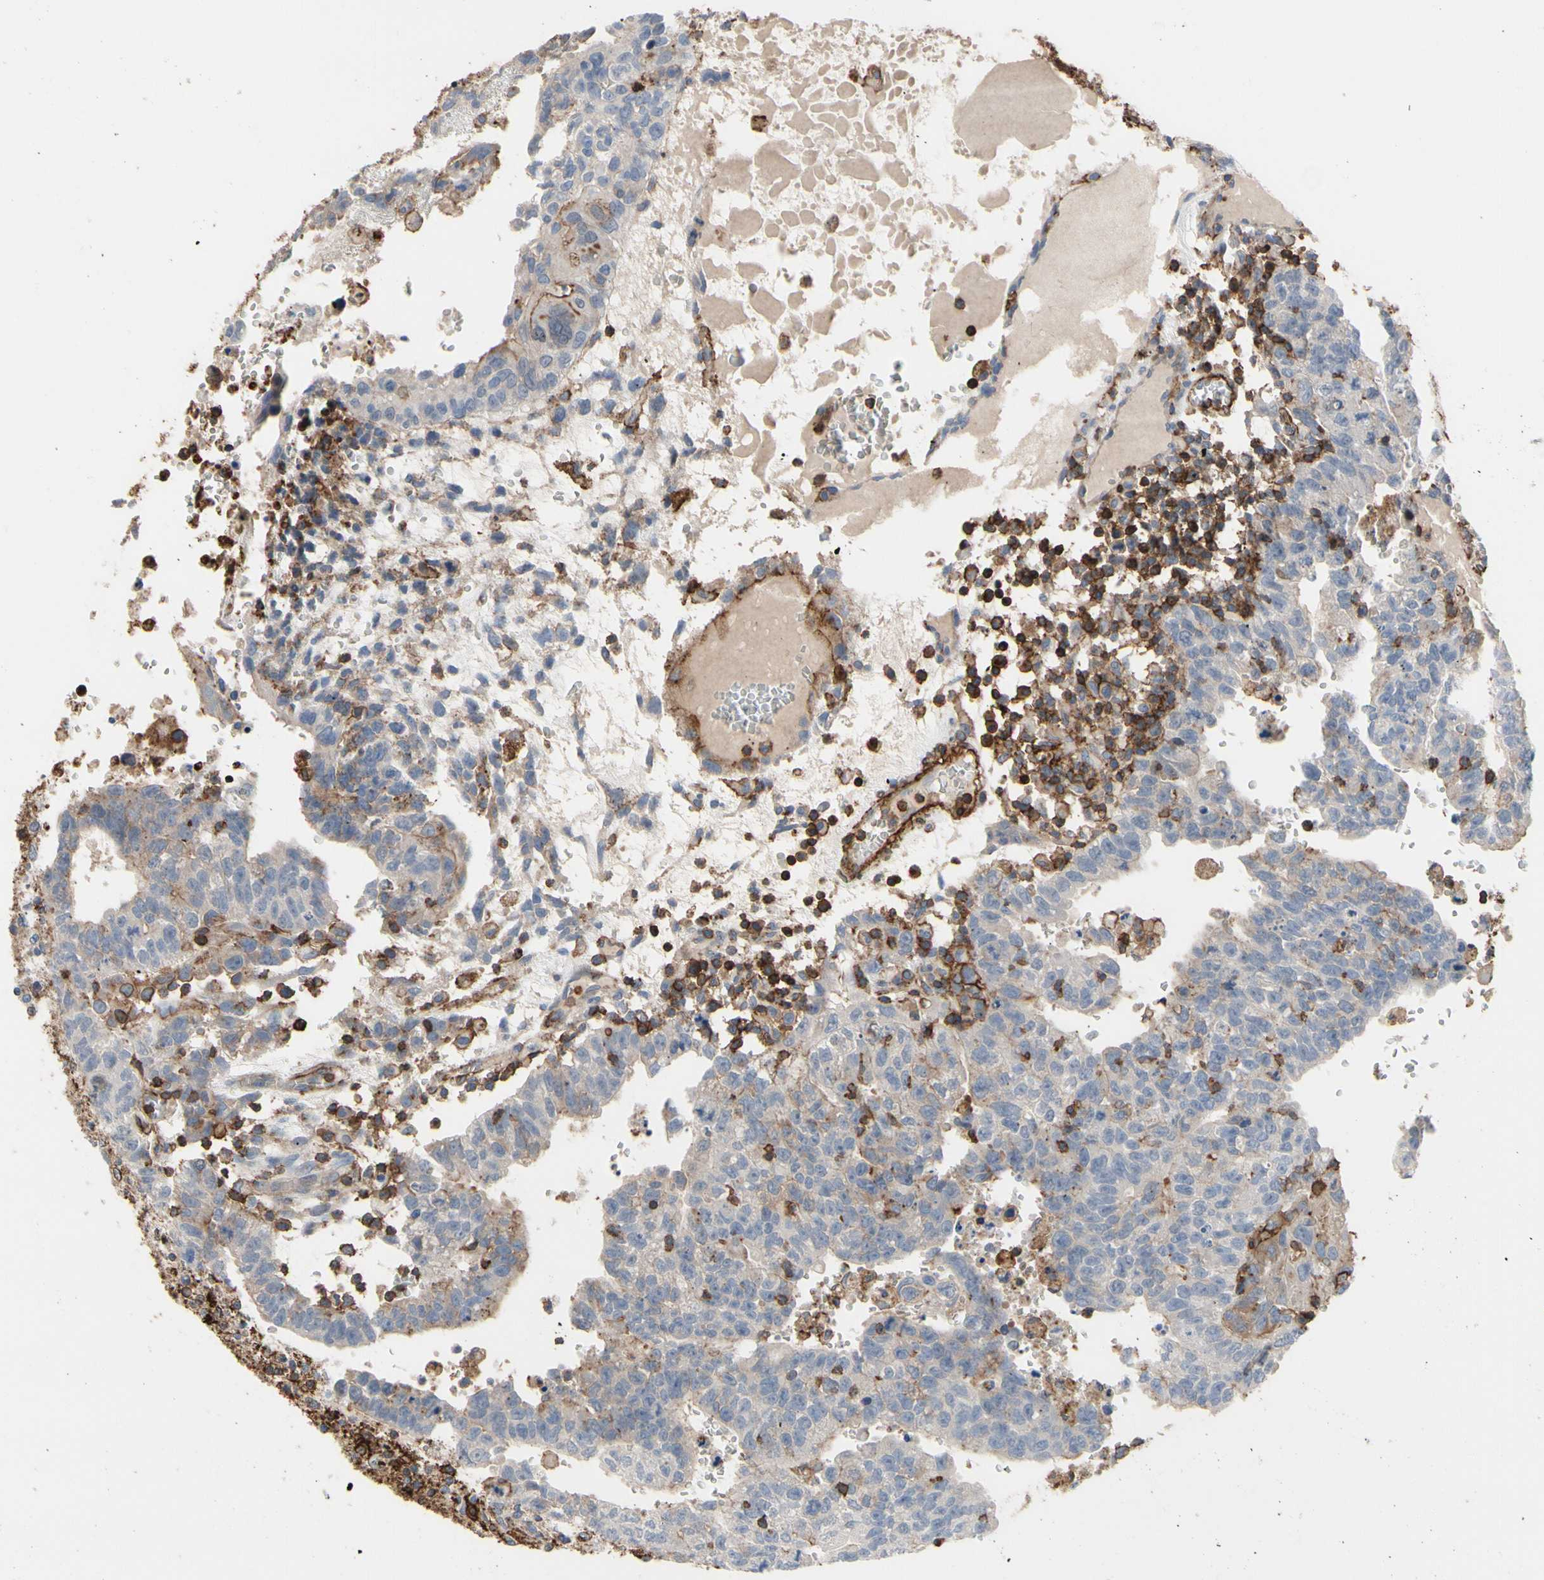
{"staining": {"intensity": "weak", "quantity": ">75%", "location": "cytoplasmic/membranous"}, "tissue": "testis cancer", "cell_type": "Tumor cells", "image_type": "cancer", "snomed": [{"axis": "morphology", "description": "Seminoma, NOS"}, {"axis": "morphology", "description": "Carcinoma, Embryonal, NOS"}, {"axis": "topography", "description": "Testis"}], "caption": "The immunohistochemical stain labels weak cytoplasmic/membranous expression in tumor cells of embryonal carcinoma (testis) tissue.", "gene": "ANXA6", "patient": {"sex": "male", "age": 52}}